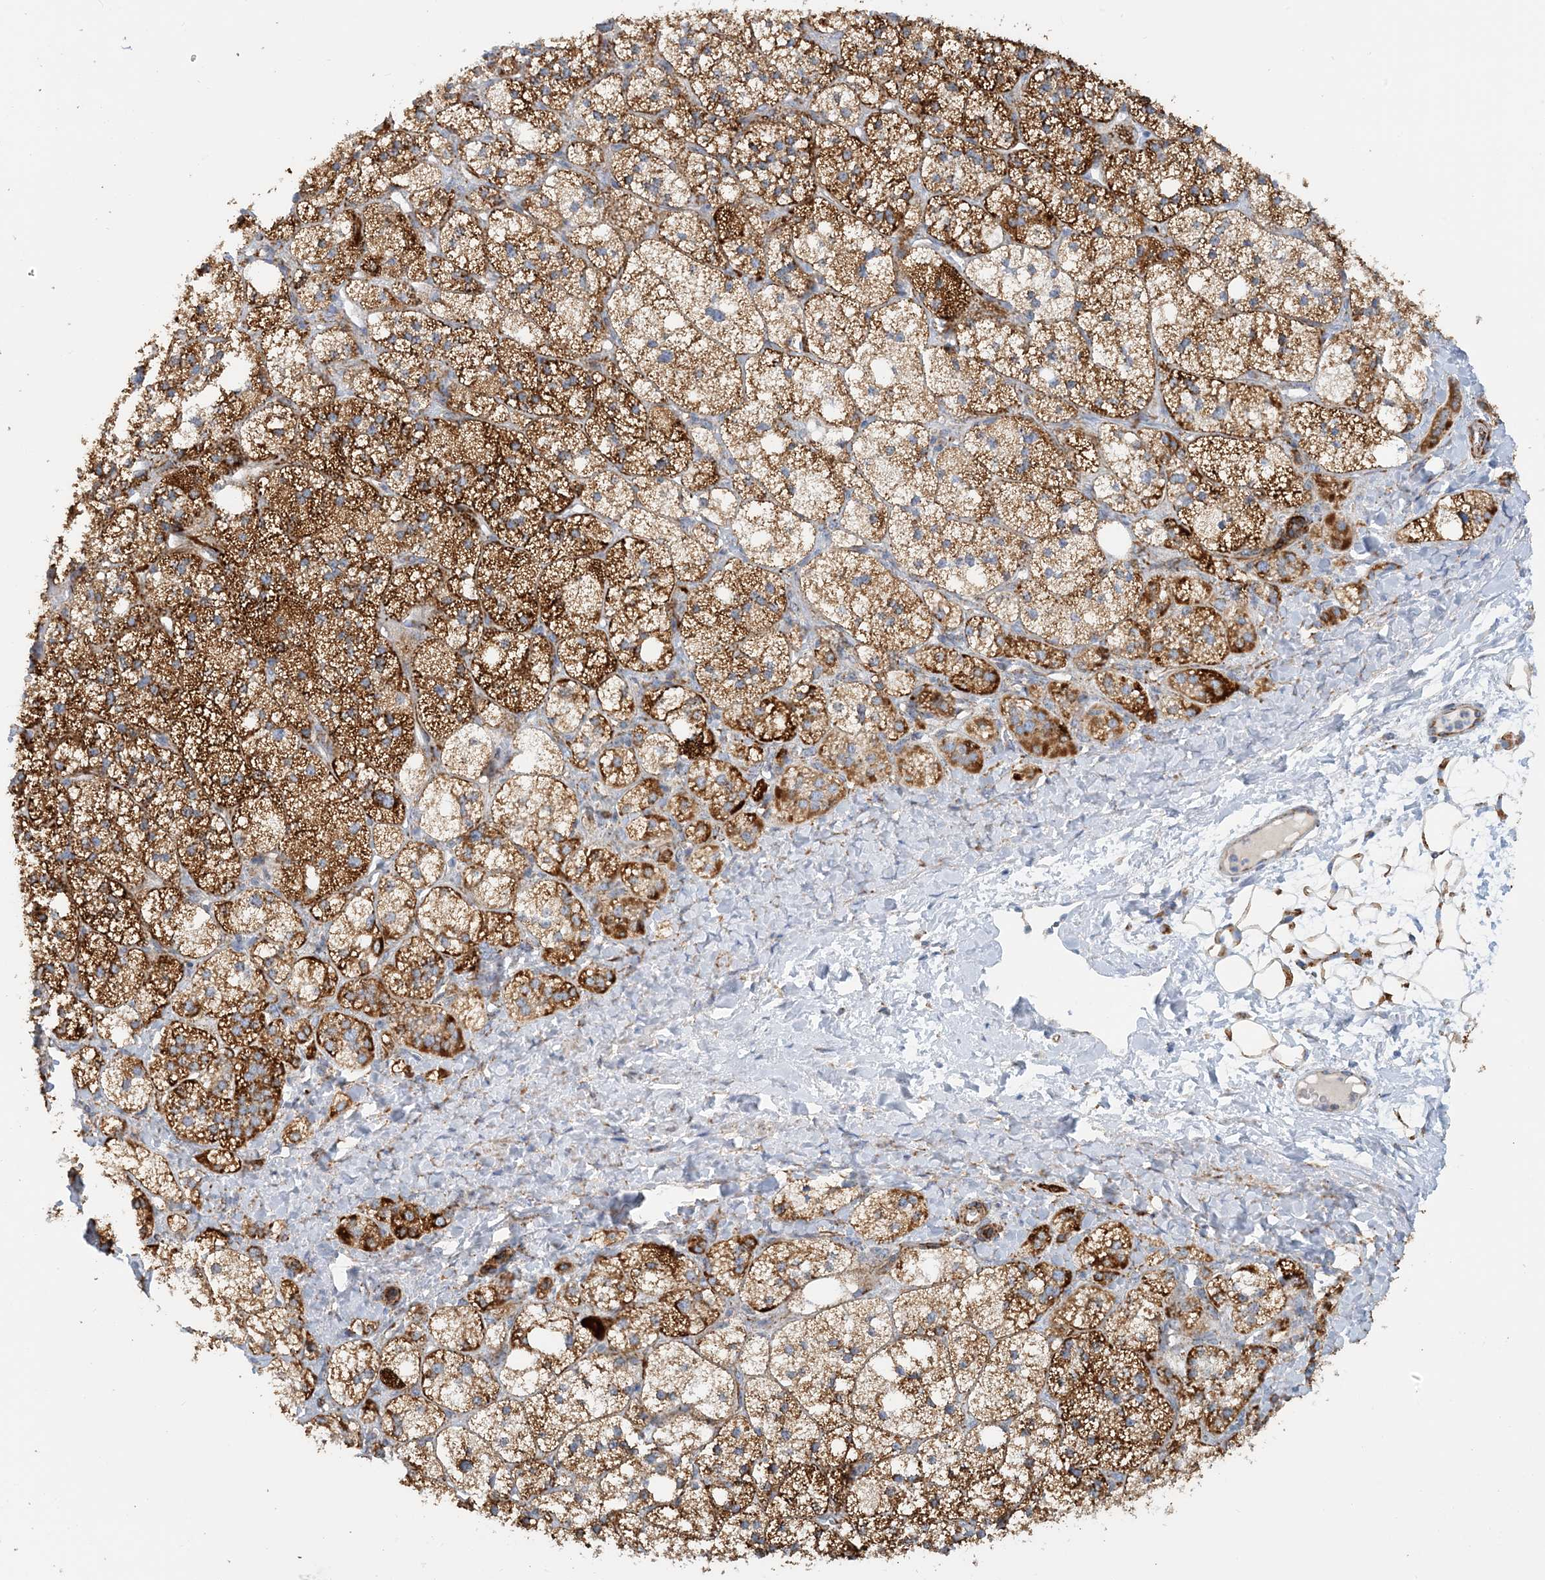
{"staining": {"intensity": "strong", "quantity": ">75%", "location": "cytoplasmic/membranous"}, "tissue": "adrenal gland", "cell_type": "Glandular cells", "image_type": "normal", "snomed": [{"axis": "morphology", "description": "Normal tissue, NOS"}, {"axis": "topography", "description": "Adrenal gland"}], "caption": "Immunohistochemical staining of normal adrenal gland demonstrates high levels of strong cytoplasmic/membranous positivity in approximately >75% of glandular cells. The staining was performed using DAB (3,3'-diaminobenzidine), with brown indicating positive protein expression. Nuclei are stained blue with hematoxylin.", "gene": "COA3", "patient": {"sex": "male", "age": 61}}